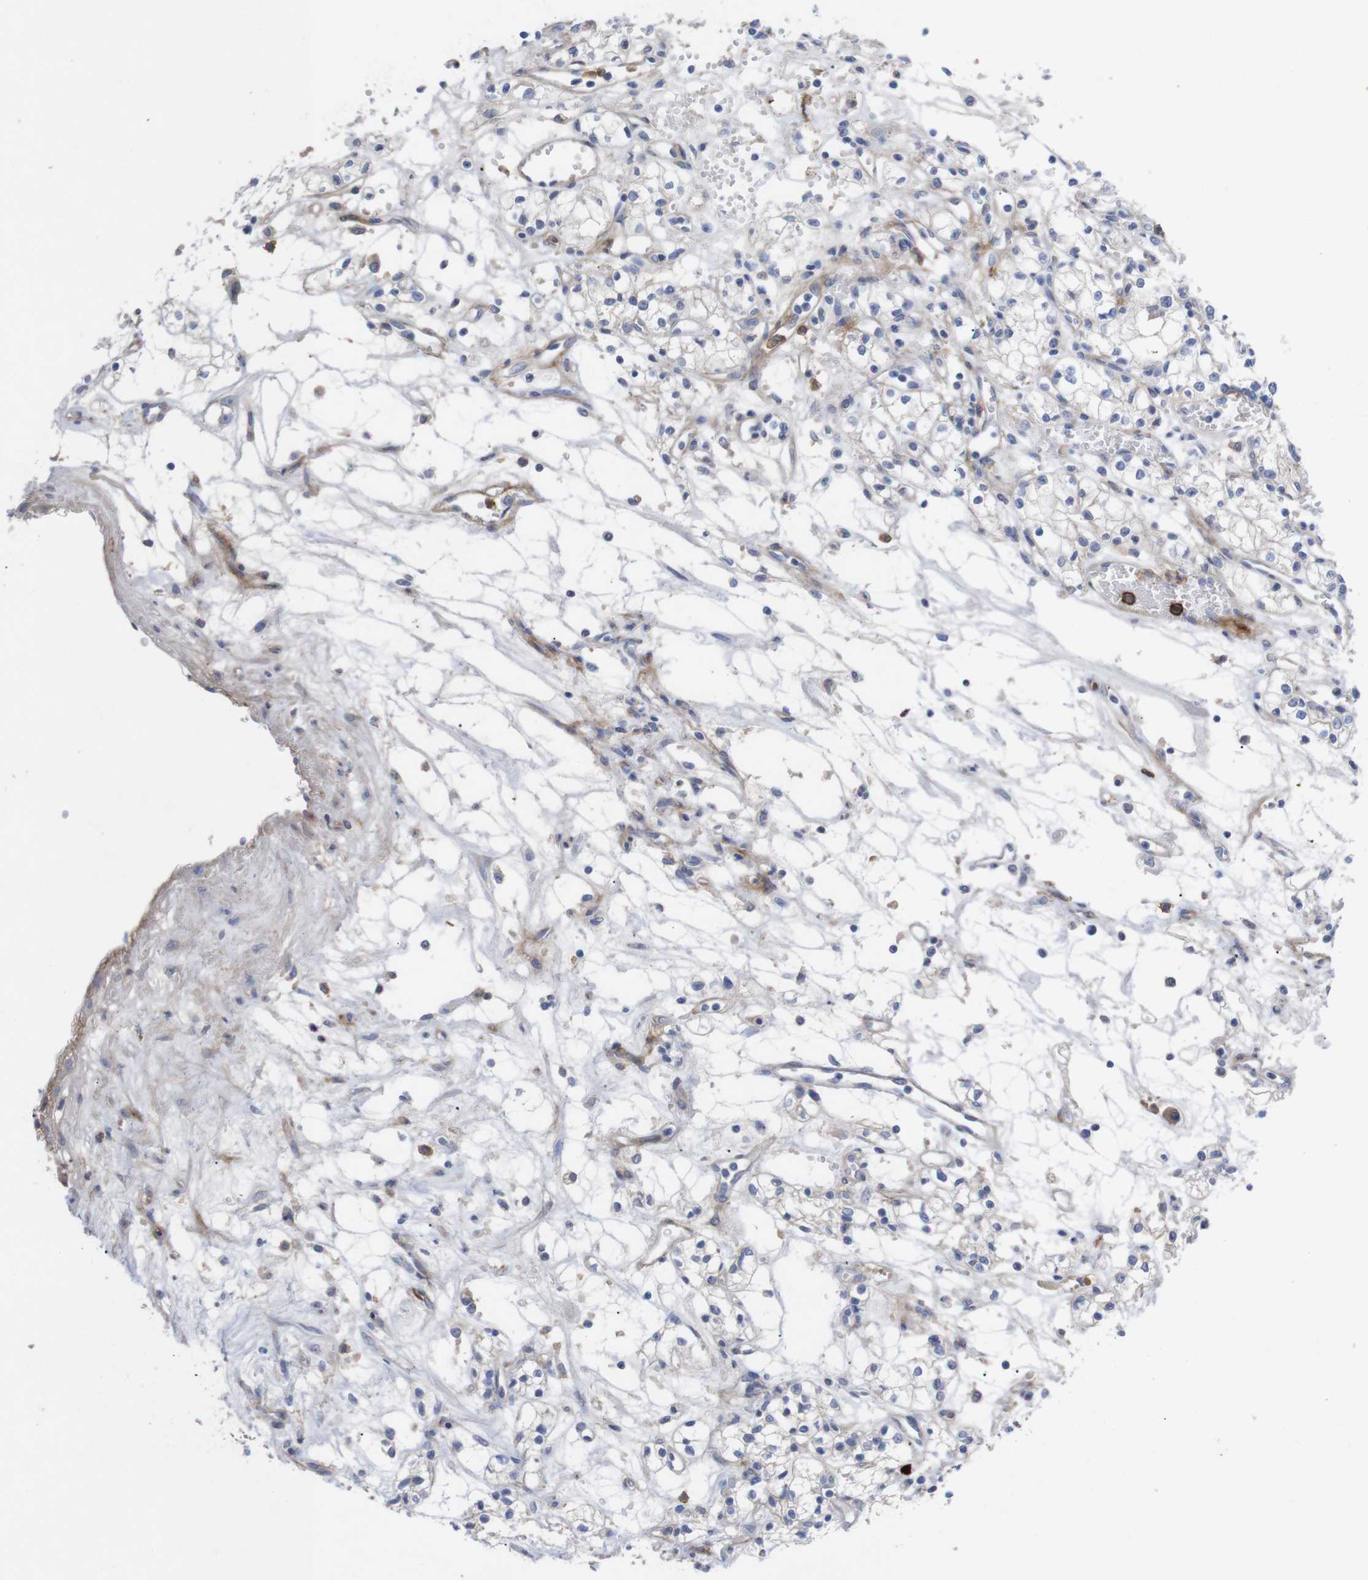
{"staining": {"intensity": "negative", "quantity": "none", "location": "none"}, "tissue": "renal cancer", "cell_type": "Tumor cells", "image_type": "cancer", "snomed": [{"axis": "morphology", "description": "Normal tissue, NOS"}, {"axis": "morphology", "description": "Adenocarcinoma, NOS"}, {"axis": "topography", "description": "Kidney"}], "caption": "DAB immunohistochemical staining of renal adenocarcinoma reveals no significant expression in tumor cells.", "gene": "C5AR1", "patient": {"sex": "male", "age": 59}}